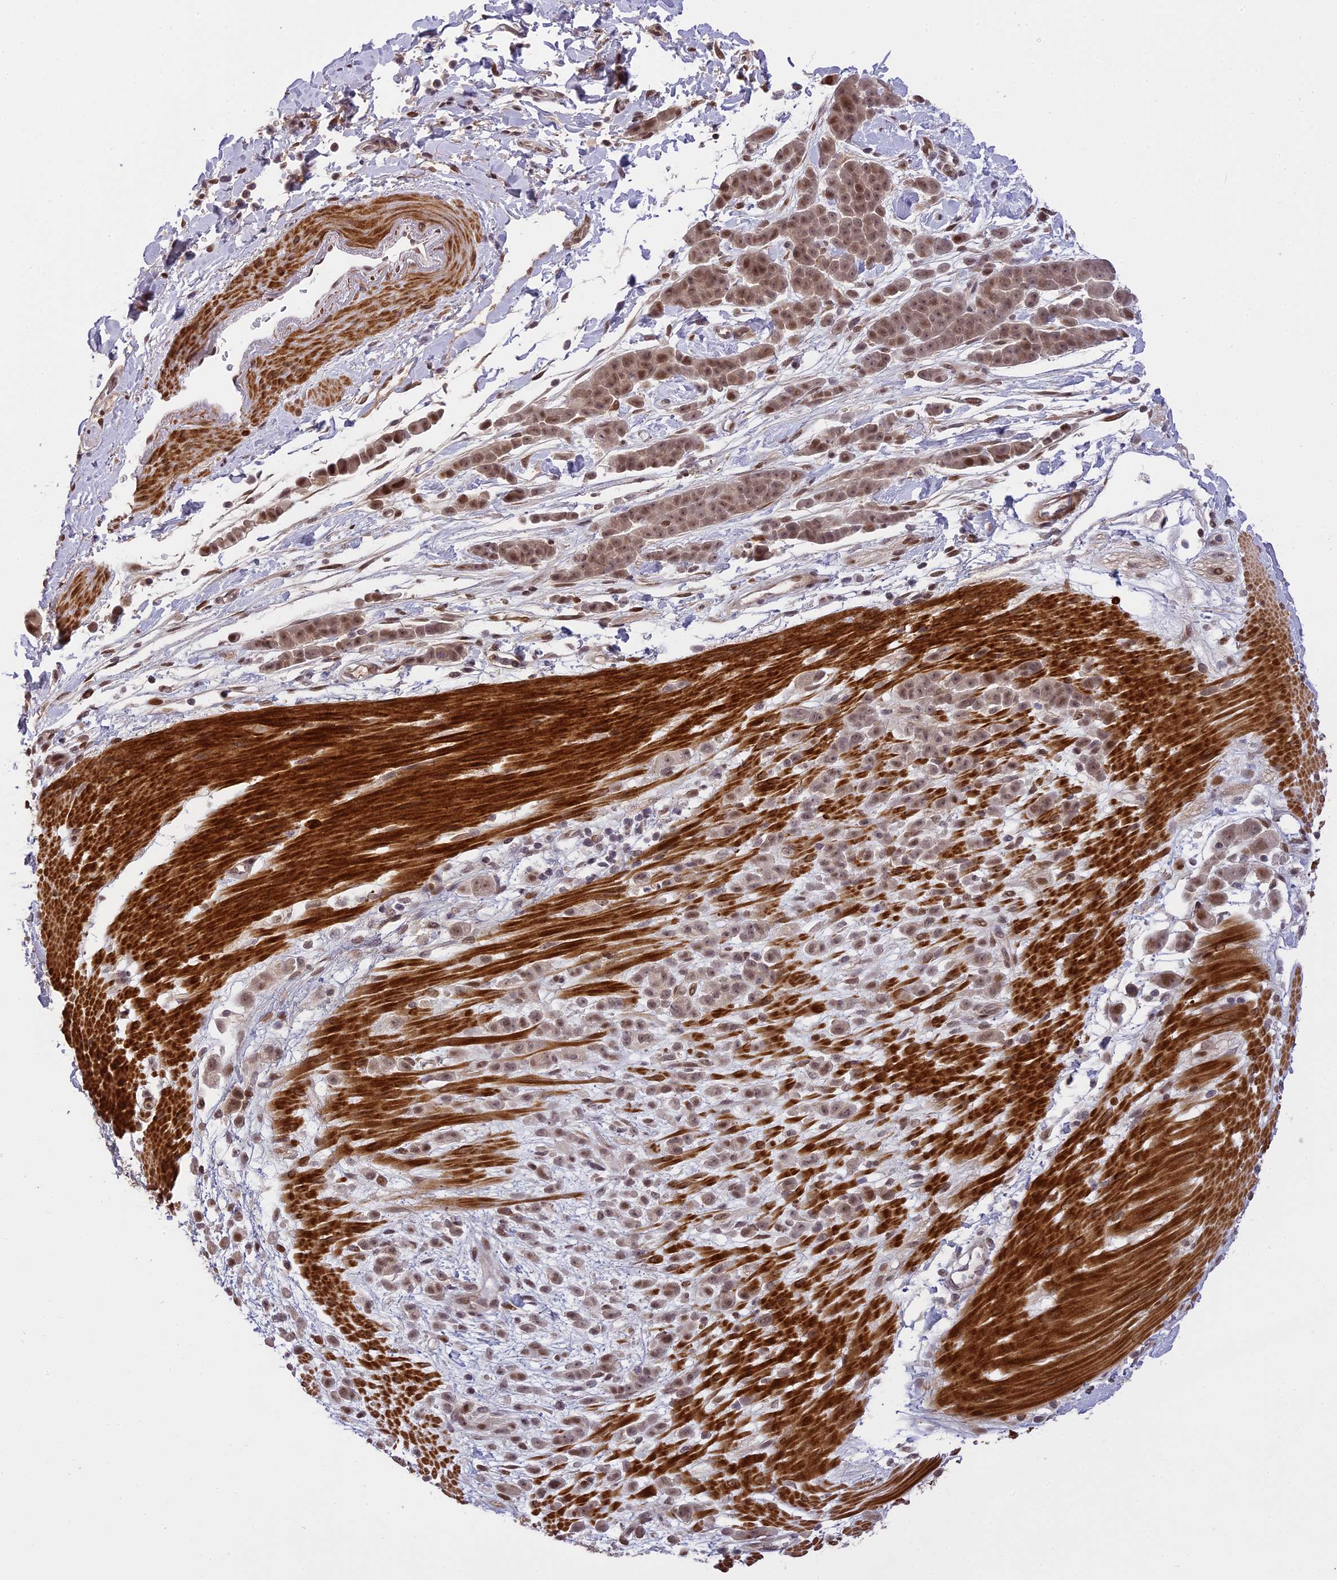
{"staining": {"intensity": "moderate", "quantity": "25%-75%", "location": "nuclear"}, "tissue": "pancreatic cancer", "cell_type": "Tumor cells", "image_type": "cancer", "snomed": [{"axis": "morphology", "description": "Normal tissue, NOS"}, {"axis": "morphology", "description": "Adenocarcinoma, NOS"}, {"axis": "topography", "description": "Pancreas"}], "caption": "Brown immunohistochemical staining in pancreatic adenocarcinoma shows moderate nuclear positivity in about 25%-75% of tumor cells. Immunohistochemistry (ihc) stains the protein in brown and the nuclei are stained blue.", "gene": "PRELID2", "patient": {"sex": "female", "age": 64}}